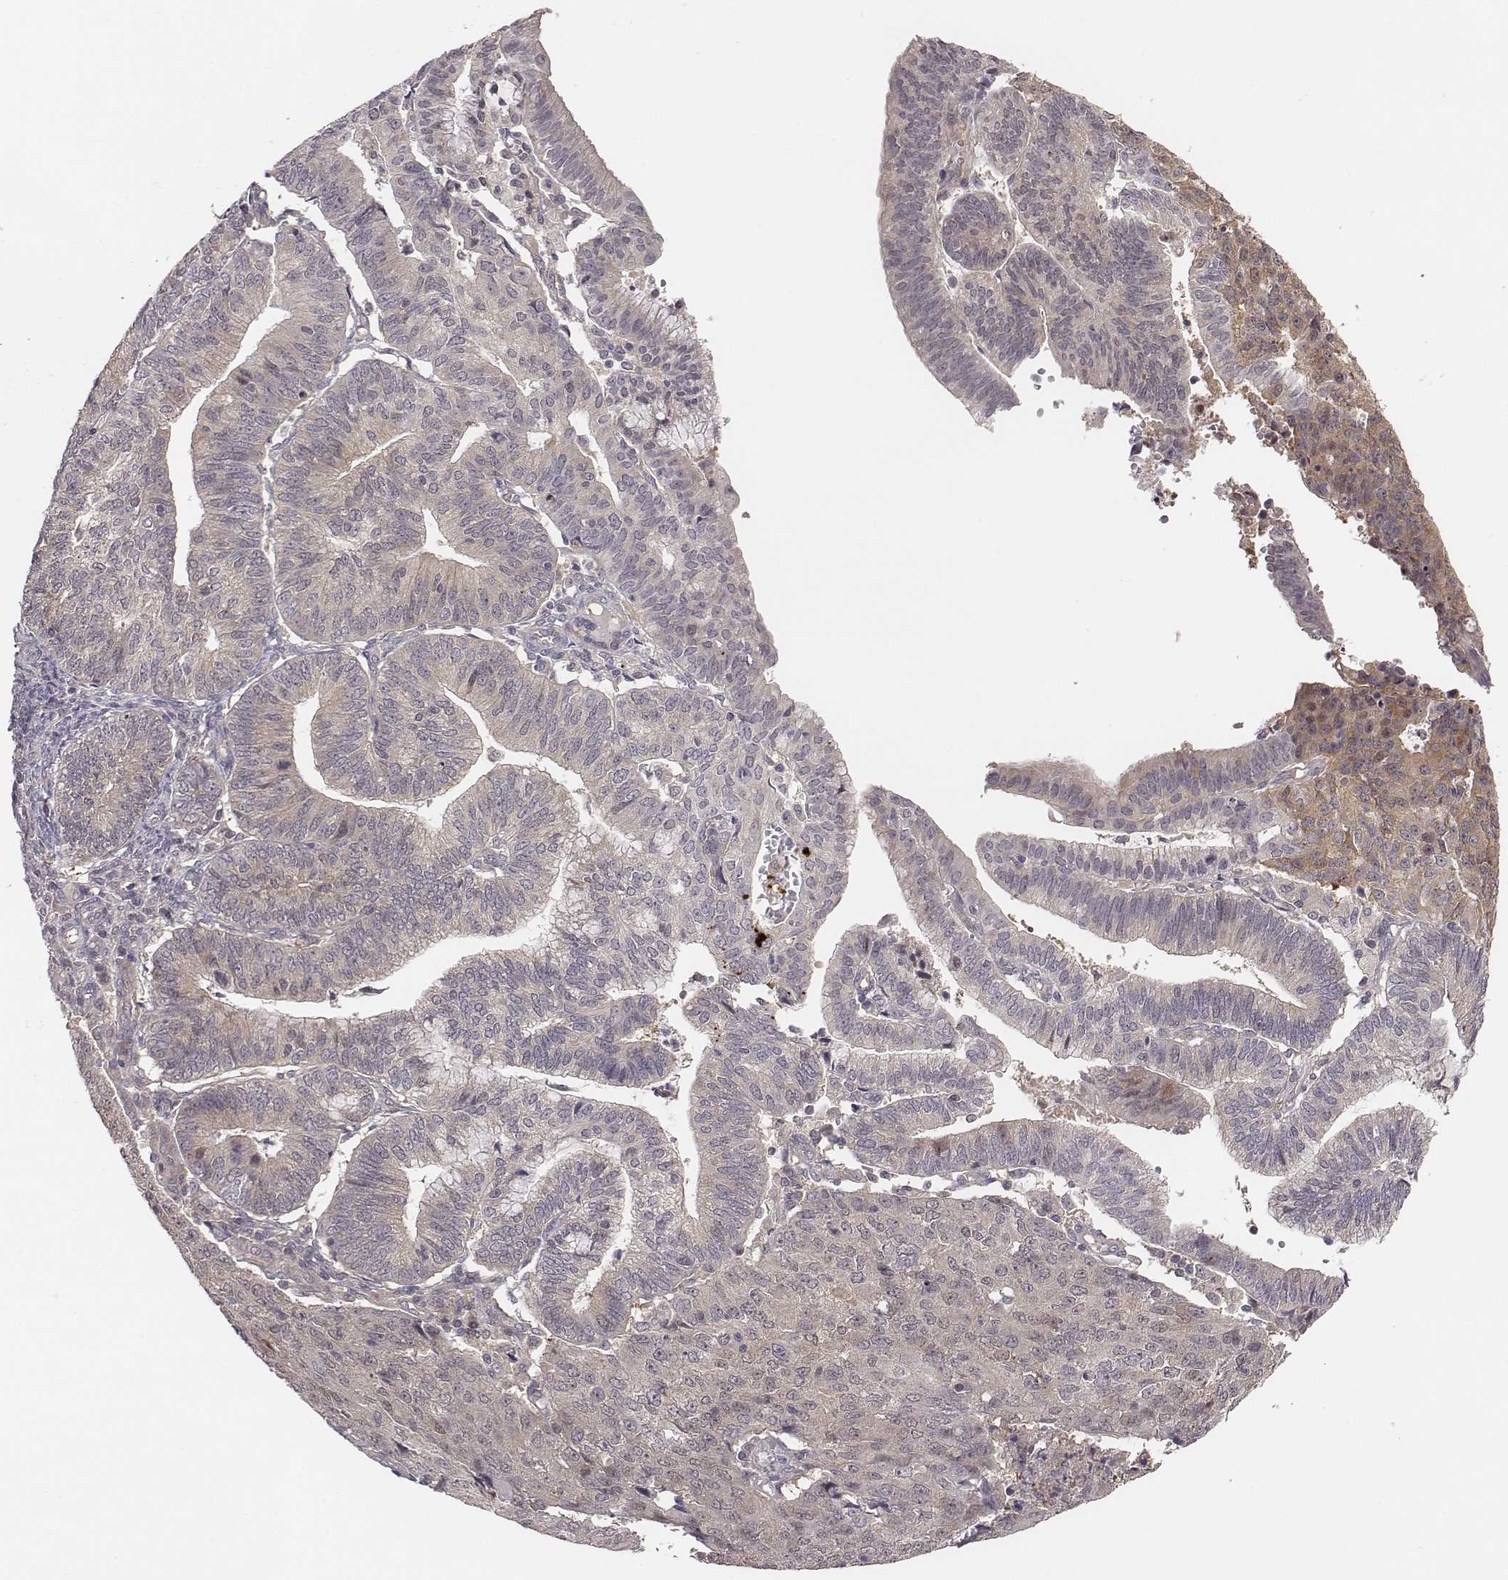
{"staining": {"intensity": "weak", "quantity": "<25%", "location": "cytoplasmic/membranous"}, "tissue": "endometrial cancer", "cell_type": "Tumor cells", "image_type": "cancer", "snomed": [{"axis": "morphology", "description": "Adenocarcinoma, NOS"}, {"axis": "topography", "description": "Endometrium"}], "caption": "Micrograph shows no protein expression in tumor cells of adenocarcinoma (endometrial) tissue. (IHC, brightfield microscopy, high magnification).", "gene": "SMURF2", "patient": {"sex": "female", "age": 82}}